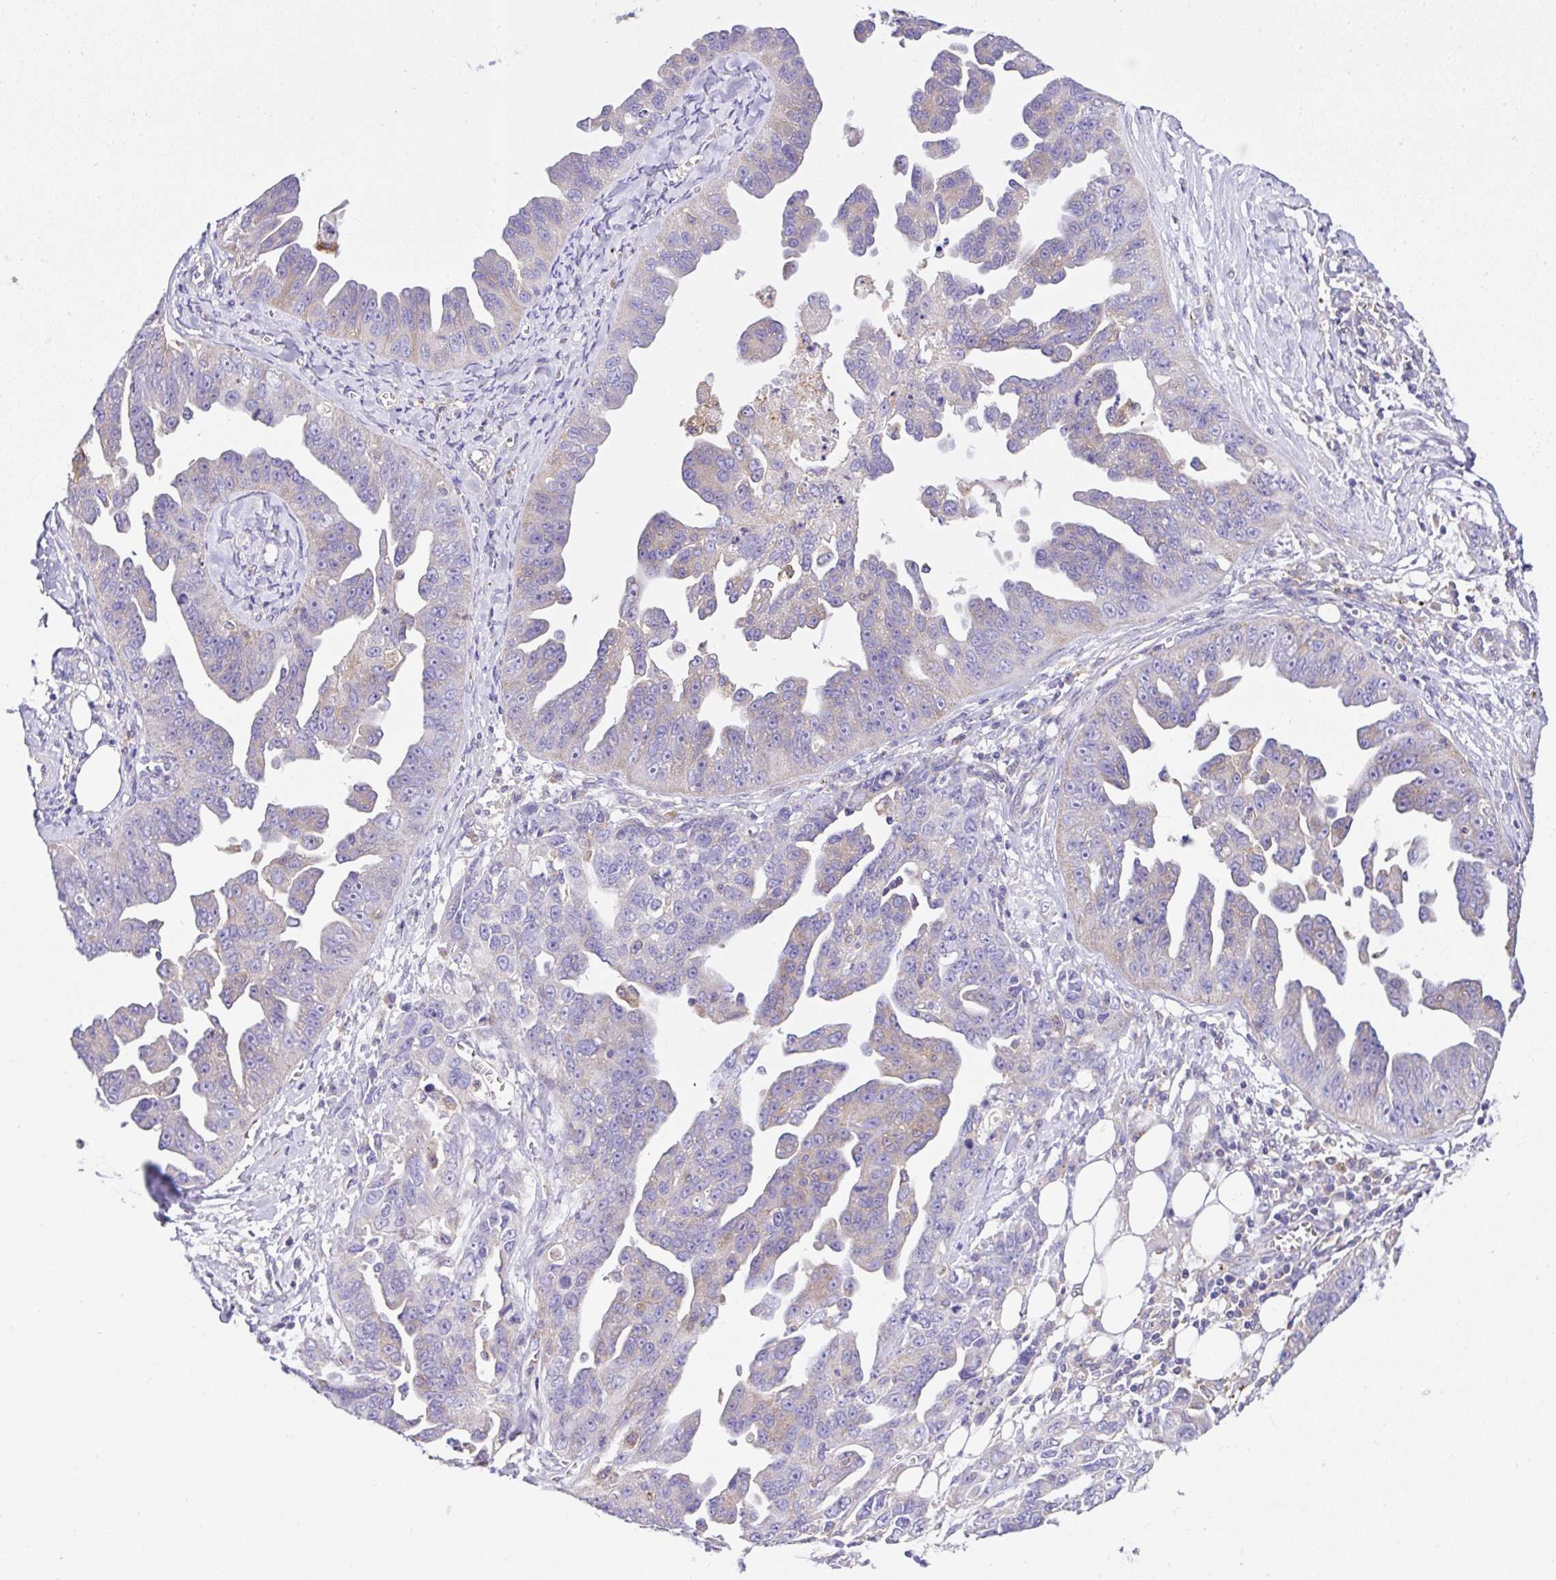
{"staining": {"intensity": "weak", "quantity": "<25%", "location": "cytoplasmic/membranous"}, "tissue": "ovarian cancer", "cell_type": "Tumor cells", "image_type": "cancer", "snomed": [{"axis": "morphology", "description": "Cystadenocarcinoma, serous, NOS"}, {"axis": "topography", "description": "Ovary"}], "caption": "Immunohistochemistry (IHC) micrograph of ovarian cancer (serous cystadenocarcinoma) stained for a protein (brown), which reveals no expression in tumor cells.", "gene": "CCDC142", "patient": {"sex": "female", "age": 75}}